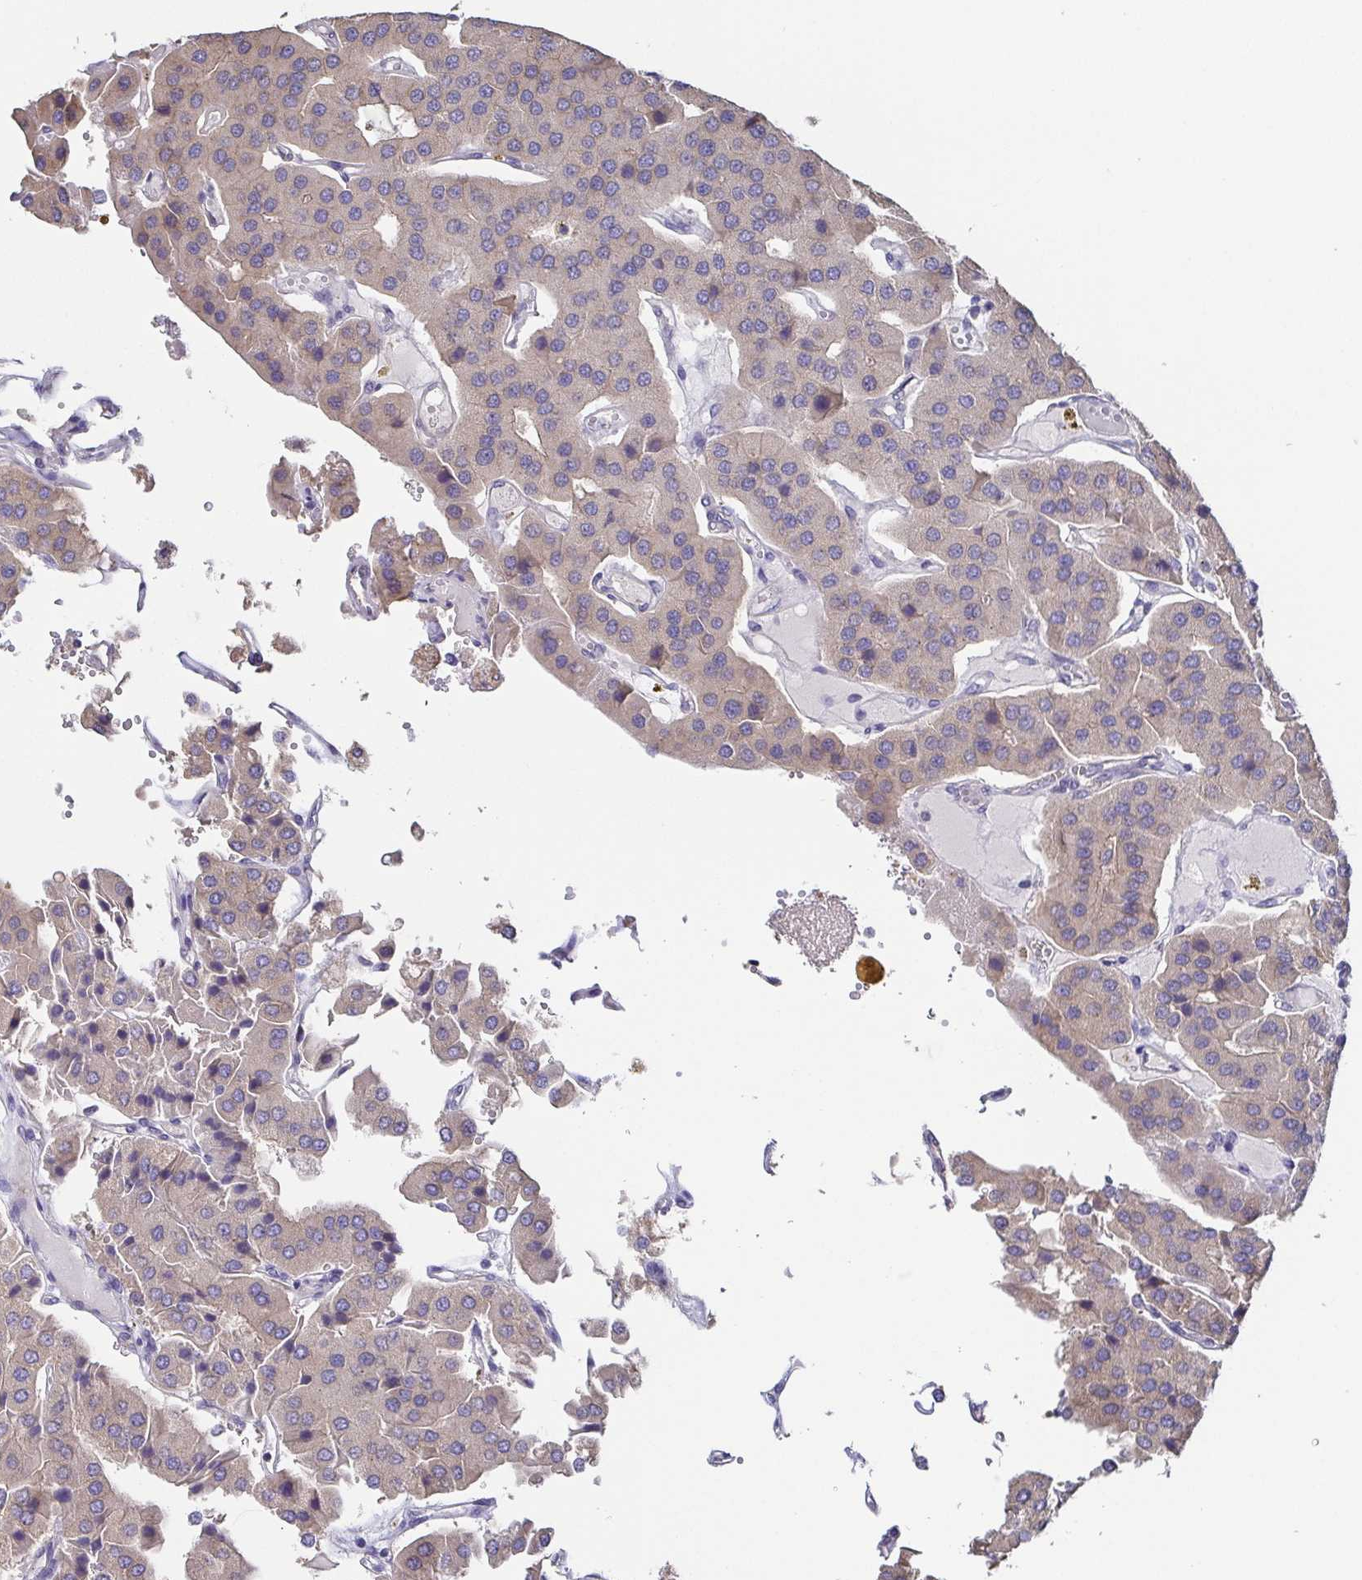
{"staining": {"intensity": "weak", "quantity": ">75%", "location": "cytoplasmic/membranous"}, "tissue": "parathyroid gland", "cell_type": "Glandular cells", "image_type": "normal", "snomed": [{"axis": "morphology", "description": "Normal tissue, NOS"}, {"axis": "morphology", "description": "Adenoma, NOS"}, {"axis": "topography", "description": "Parathyroid gland"}], "caption": "Immunohistochemical staining of normal parathyroid gland reveals low levels of weak cytoplasmic/membranous positivity in approximately >75% of glandular cells.", "gene": "EIF3D", "patient": {"sex": "female", "age": 86}}